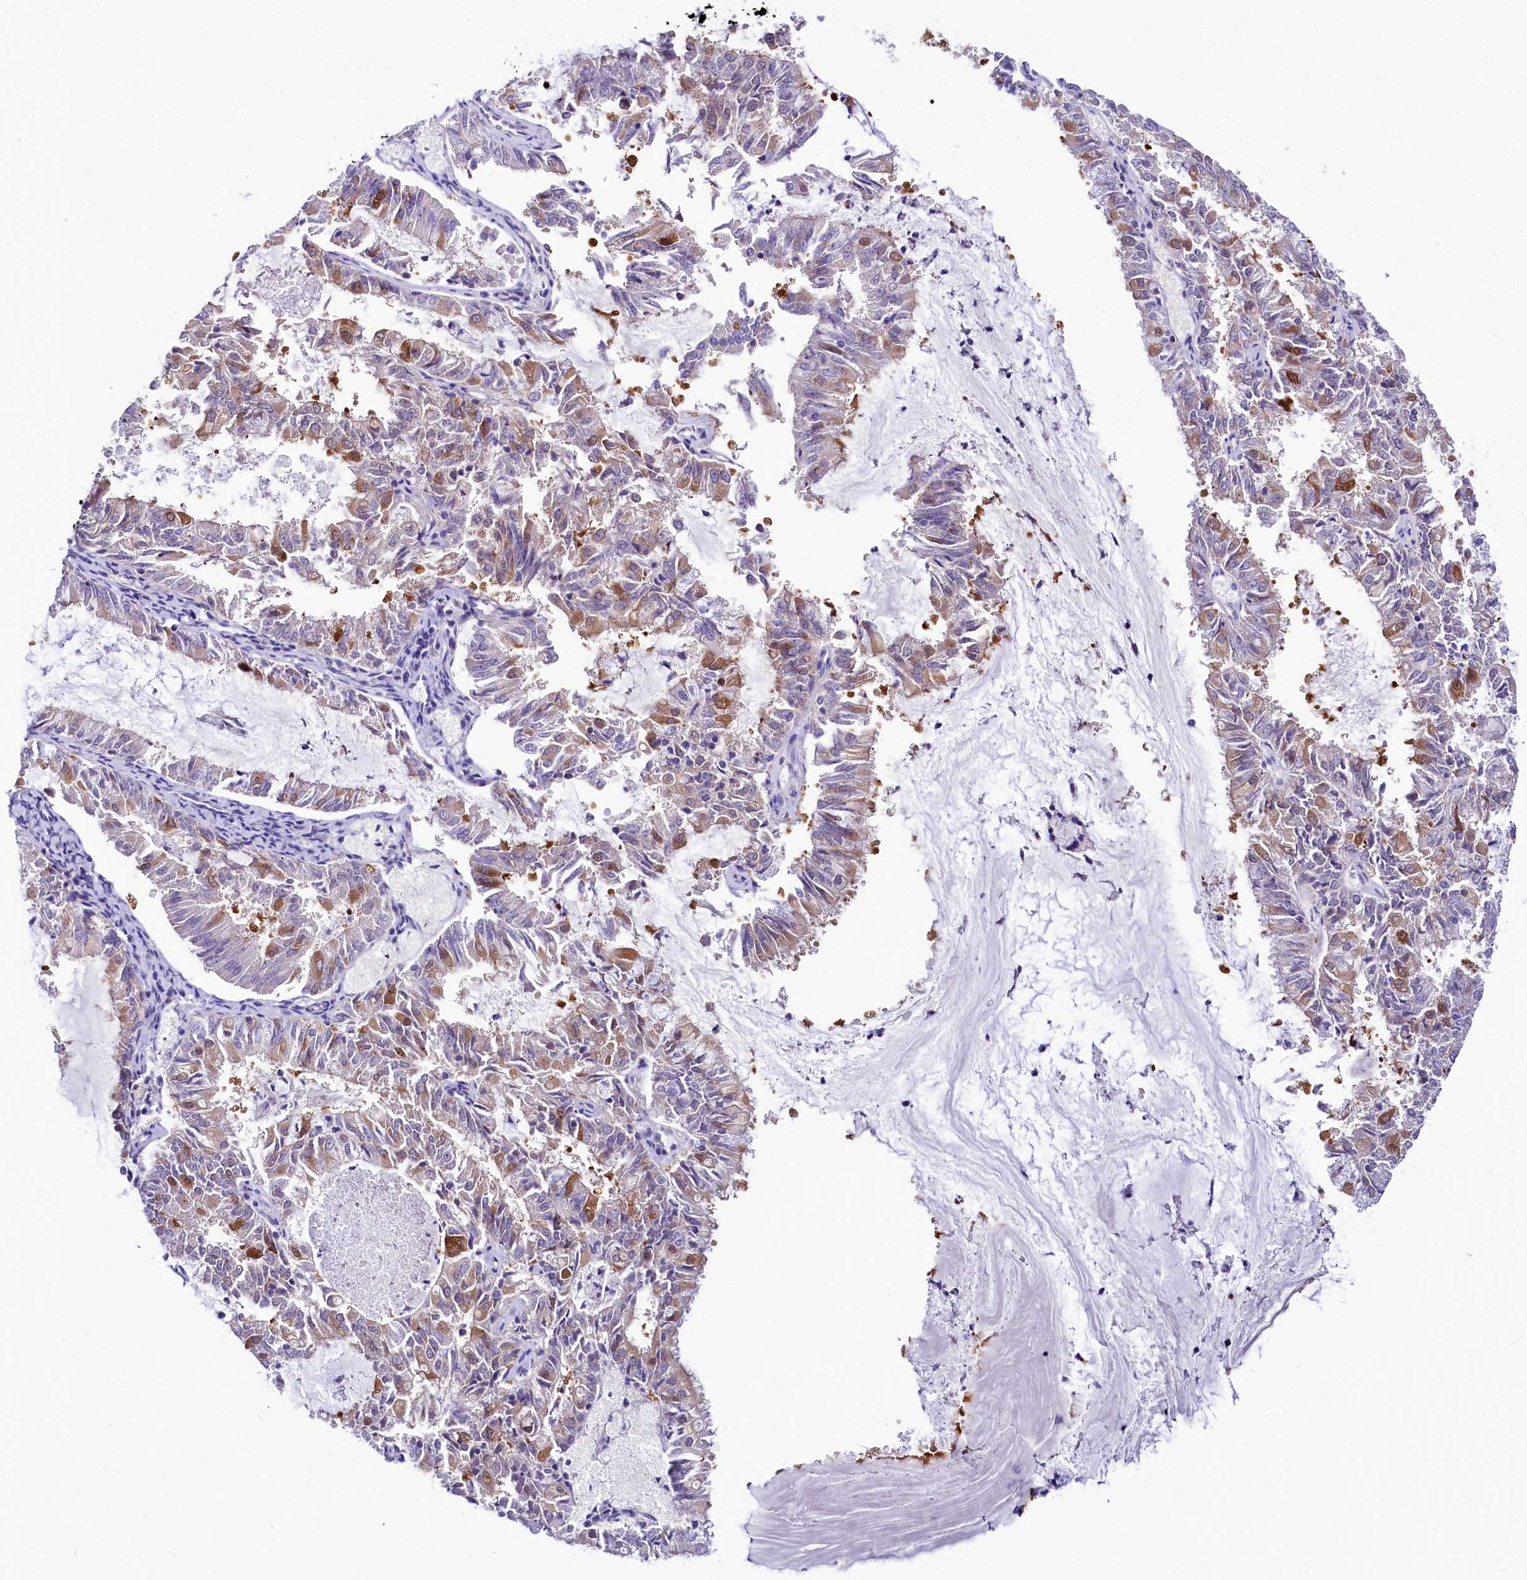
{"staining": {"intensity": "moderate", "quantity": "<25%", "location": "cytoplasmic/membranous"}, "tissue": "endometrial cancer", "cell_type": "Tumor cells", "image_type": "cancer", "snomed": [{"axis": "morphology", "description": "Adenocarcinoma, NOS"}, {"axis": "topography", "description": "Endometrium"}], "caption": "Adenocarcinoma (endometrial) stained with DAB IHC reveals low levels of moderate cytoplasmic/membranous positivity in approximately <25% of tumor cells.", "gene": "ABHD5", "patient": {"sex": "female", "age": 57}}